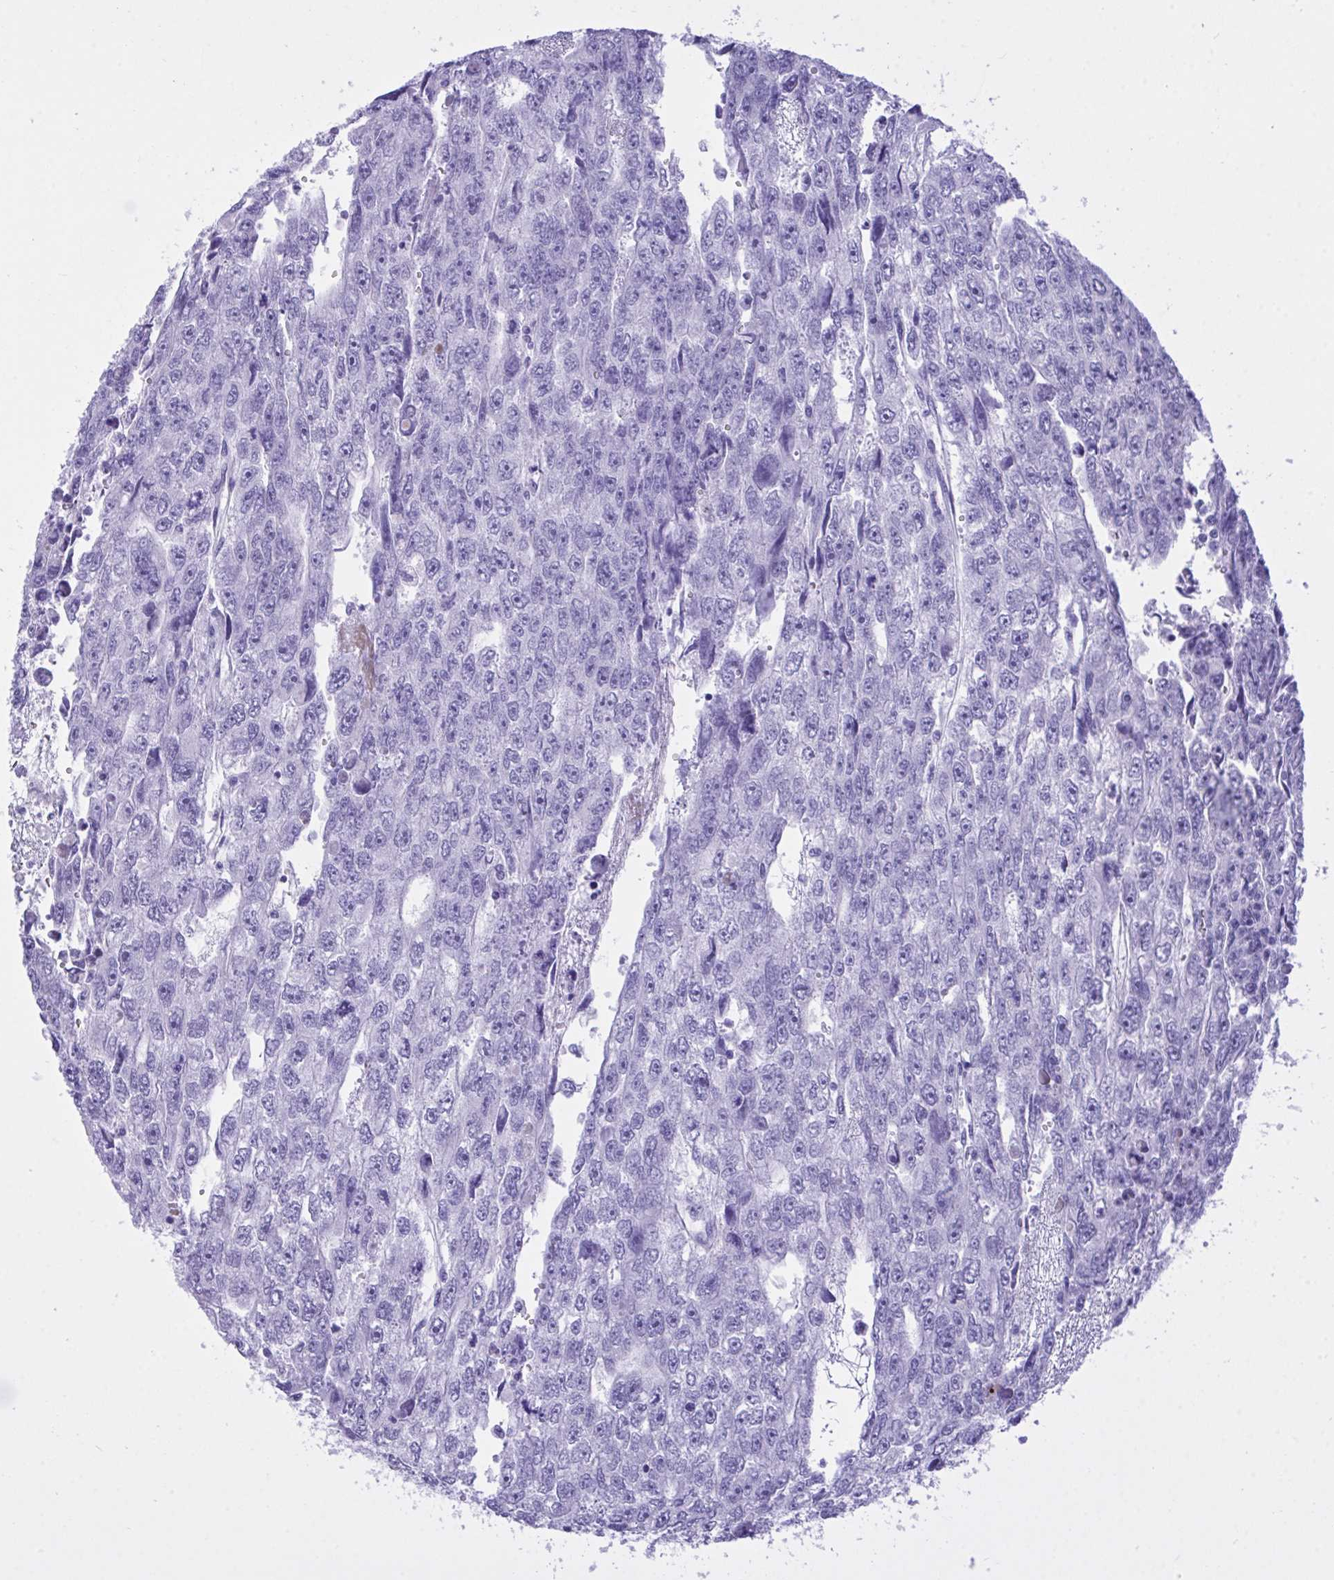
{"staining": {"intensity": "negative", "quantity": "none", "location": "none"}, "tissue": "testis cancer", "cell_type": "Tumor cells", "image_type": "cancer", "snomed": [{"axis": "morphology", "description": "Carcinoma, Embryonal, NOS"}, {"axis": "topography", "description": "Testis"}], "caption": "This photomicrograph is of embryonal carcinoma (testis) stained with immunohistochemistry to label a protein in brown with the nuclei are counter-stained blue. There is no positivity in tumor cells.", "gene": "BEX5", "patient": {"sex": "male", "age": 20}}